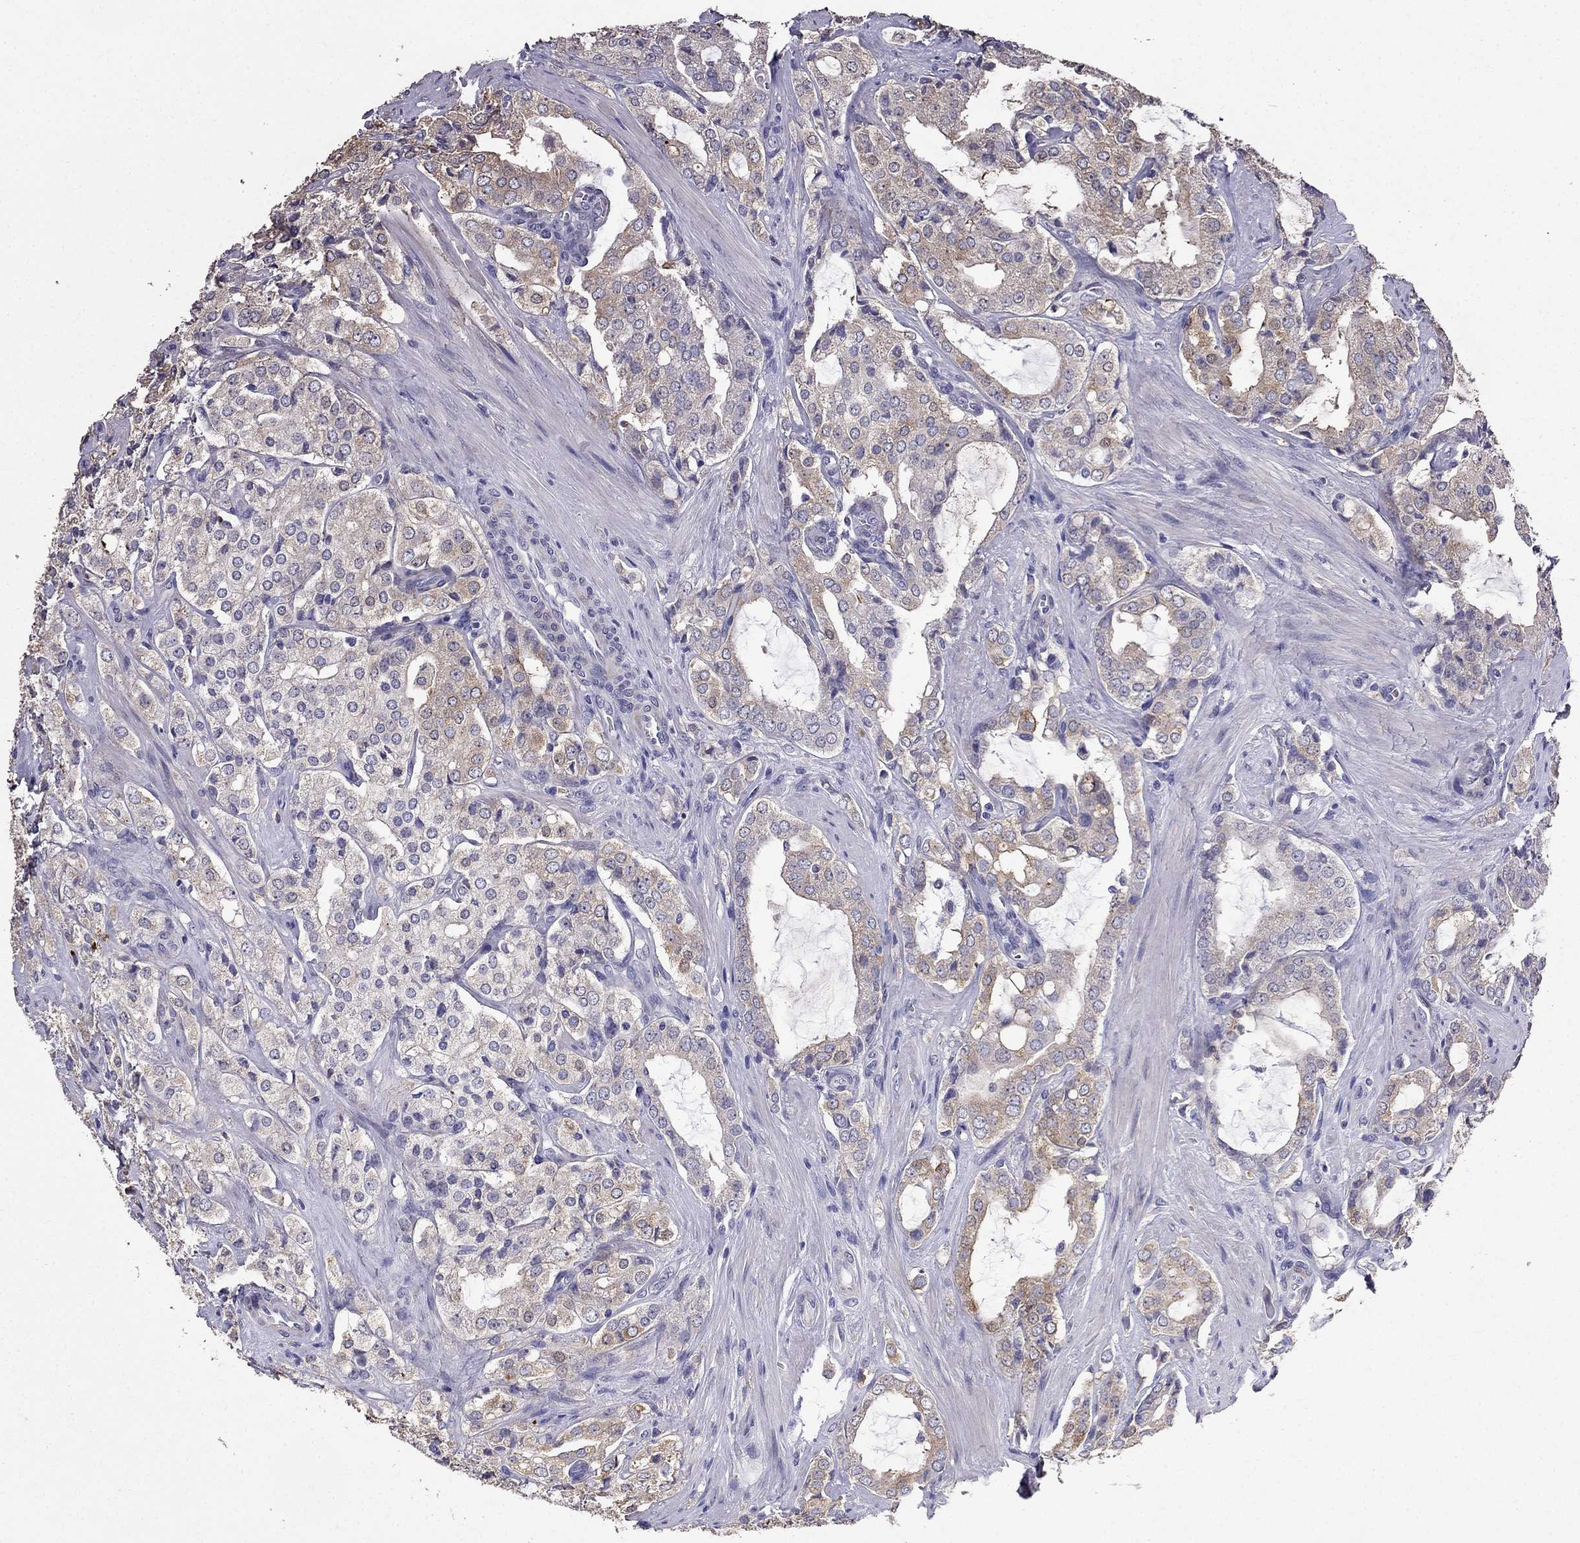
{"staining": {"intensity": "weak", "quantity": "25%-75%", "location": "cytoplasmic/membranous"}, "tissue": "prostate cancer", "cell_type": "Tumor cells", "image_type": "cancer", "snomed": [{"axis": "morphology", "description": "Adenocarcinoma, NOS"}, {"axis": "topography", "description": "Prostate"}], "caption": "A photomicrograph of human prostate cancer stained for a protein reveals weak cytoplasmic/membranous brown staining in tumor cells.", "gene": "AK5", "patient": {"sex": "male", "age": 66}}